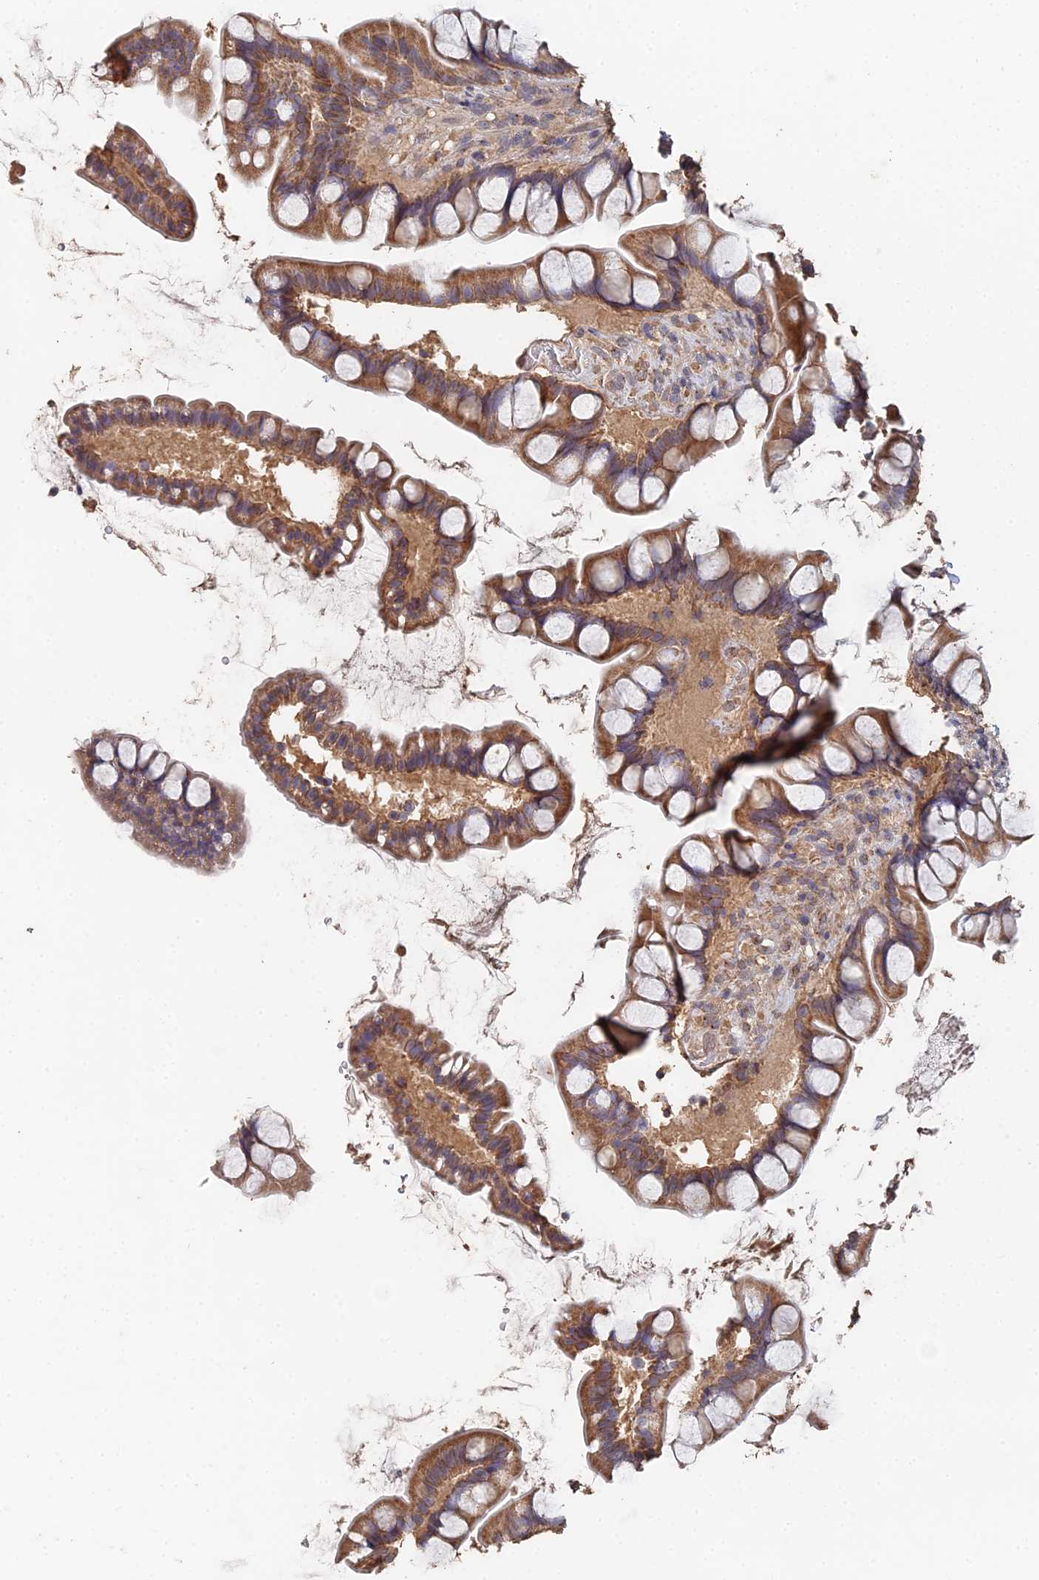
{"staining": {"intensity": "moderate", "quantity": ">75%", "location": "cytoplasmic/membranous"}, "tissue": "small intestine", "cell_type": "Glandular cells", "image_type": "normal", "snomed": [{"axis": "morphology", "description": "Normal tissue, NOS"}, {"axis": "topography", "description": "Small intestine"}], "caption": "An immunohistochemistry photomicrograph of unremarkable tissue is shown. Protein staining in brown shows moderate cytoplasmic/membranous positivity in small intestine within glandular cells. The staining is performed using DAB (3,3'-diaminobenzidine) brown chromogen to label protein expression. The nuclei are counter-stained blue using hematoxylin.", "gene": "SPANXN4", "patient": {"sex": "male", "age": 70}}